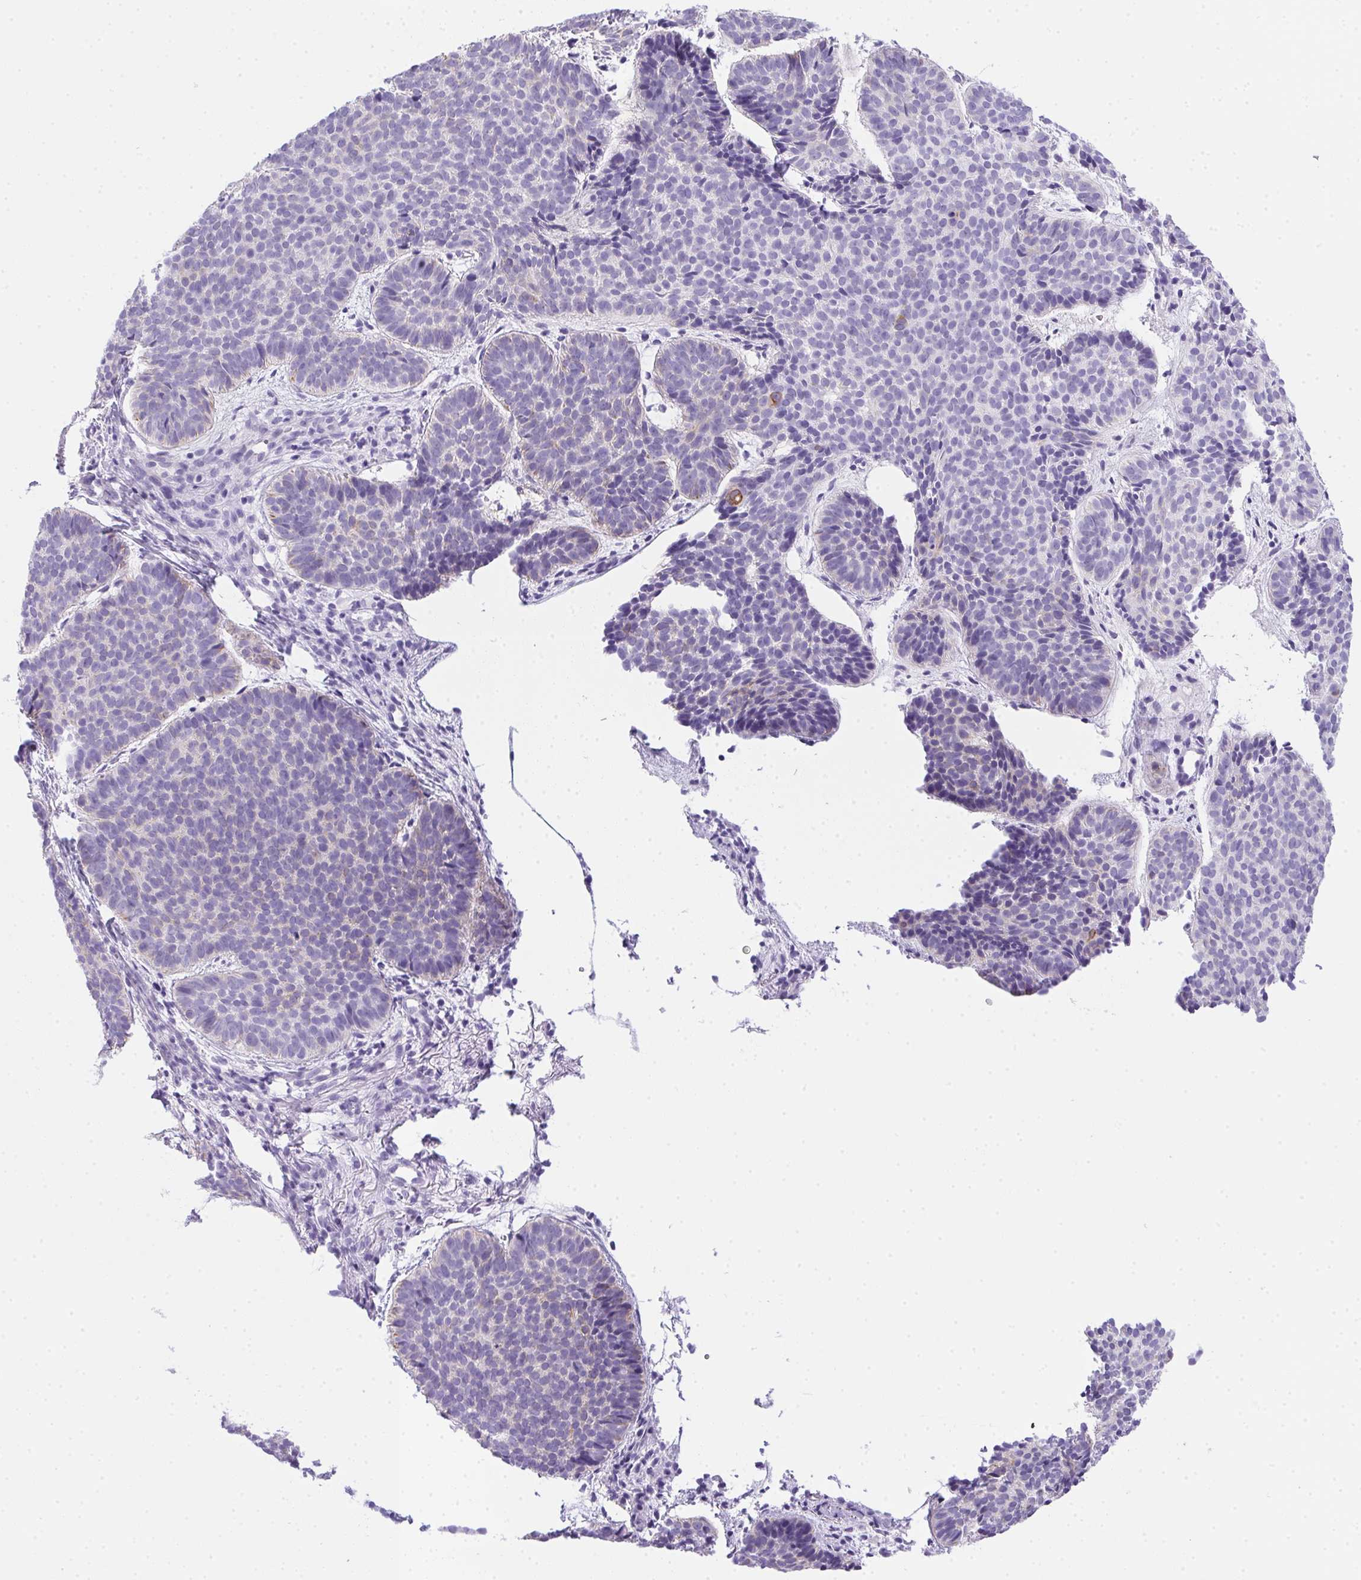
{"staining": {"intensity": "negative", "quantity": "none", "location": "none"}, "tissue": "skin cancer", "cell_type": "Tumor cells", "image_type": "cancer", "snomed": [{"axis": "morphology", "description": "Basal cell carcinoma"}, {"axis": "topography", "description": "Skin"}], "caption": "Tumor cells show no significant staining in skin basal cell carcinoma.", "gene": "SPACA5B", "patient": {"sex": "male", "age": 57}}